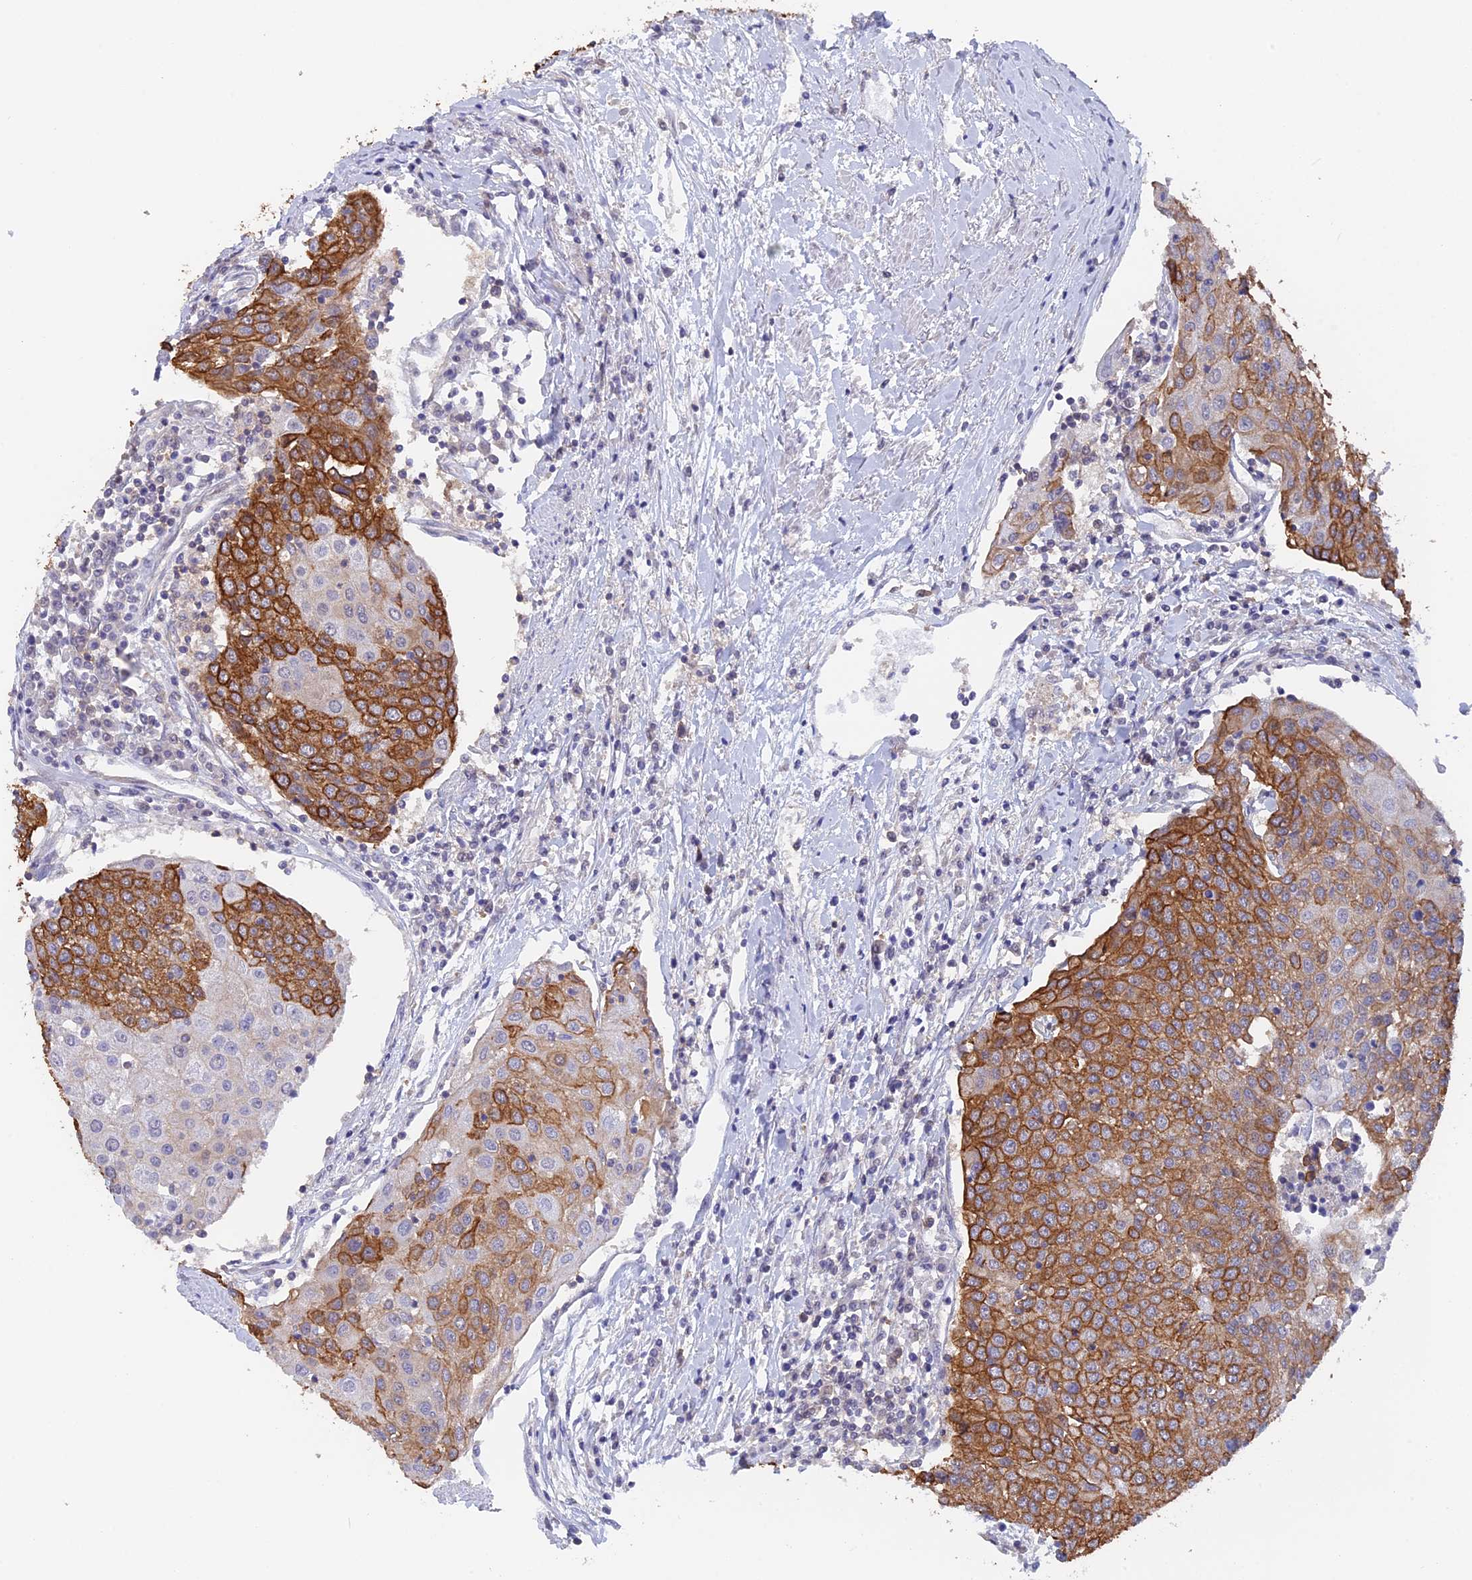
{"staining": {"intensity": "strong", "quantity": ">75%", "location": "cytoplasmic/membranous"}, "tissue": "urothelial cancer", "cell_type": "Tumor cells", "image_type": "cancer", "snomed": [{"axis": "morphology", "description": "Urothelial carcinoma, High grade"}, {"axis": "topography", "description": "Urinary bladder"}], "caption": "Urothelial cancer stained with DAB (3,3'-diaminobenzidine) immunohistochemistry (IHC) demonstrates high levels of strong cytoplasmic/membranous staining in approximately >75% of tumor cells.", "gene": "STUB1", "patient": {"sex": "female", "age": 85}}